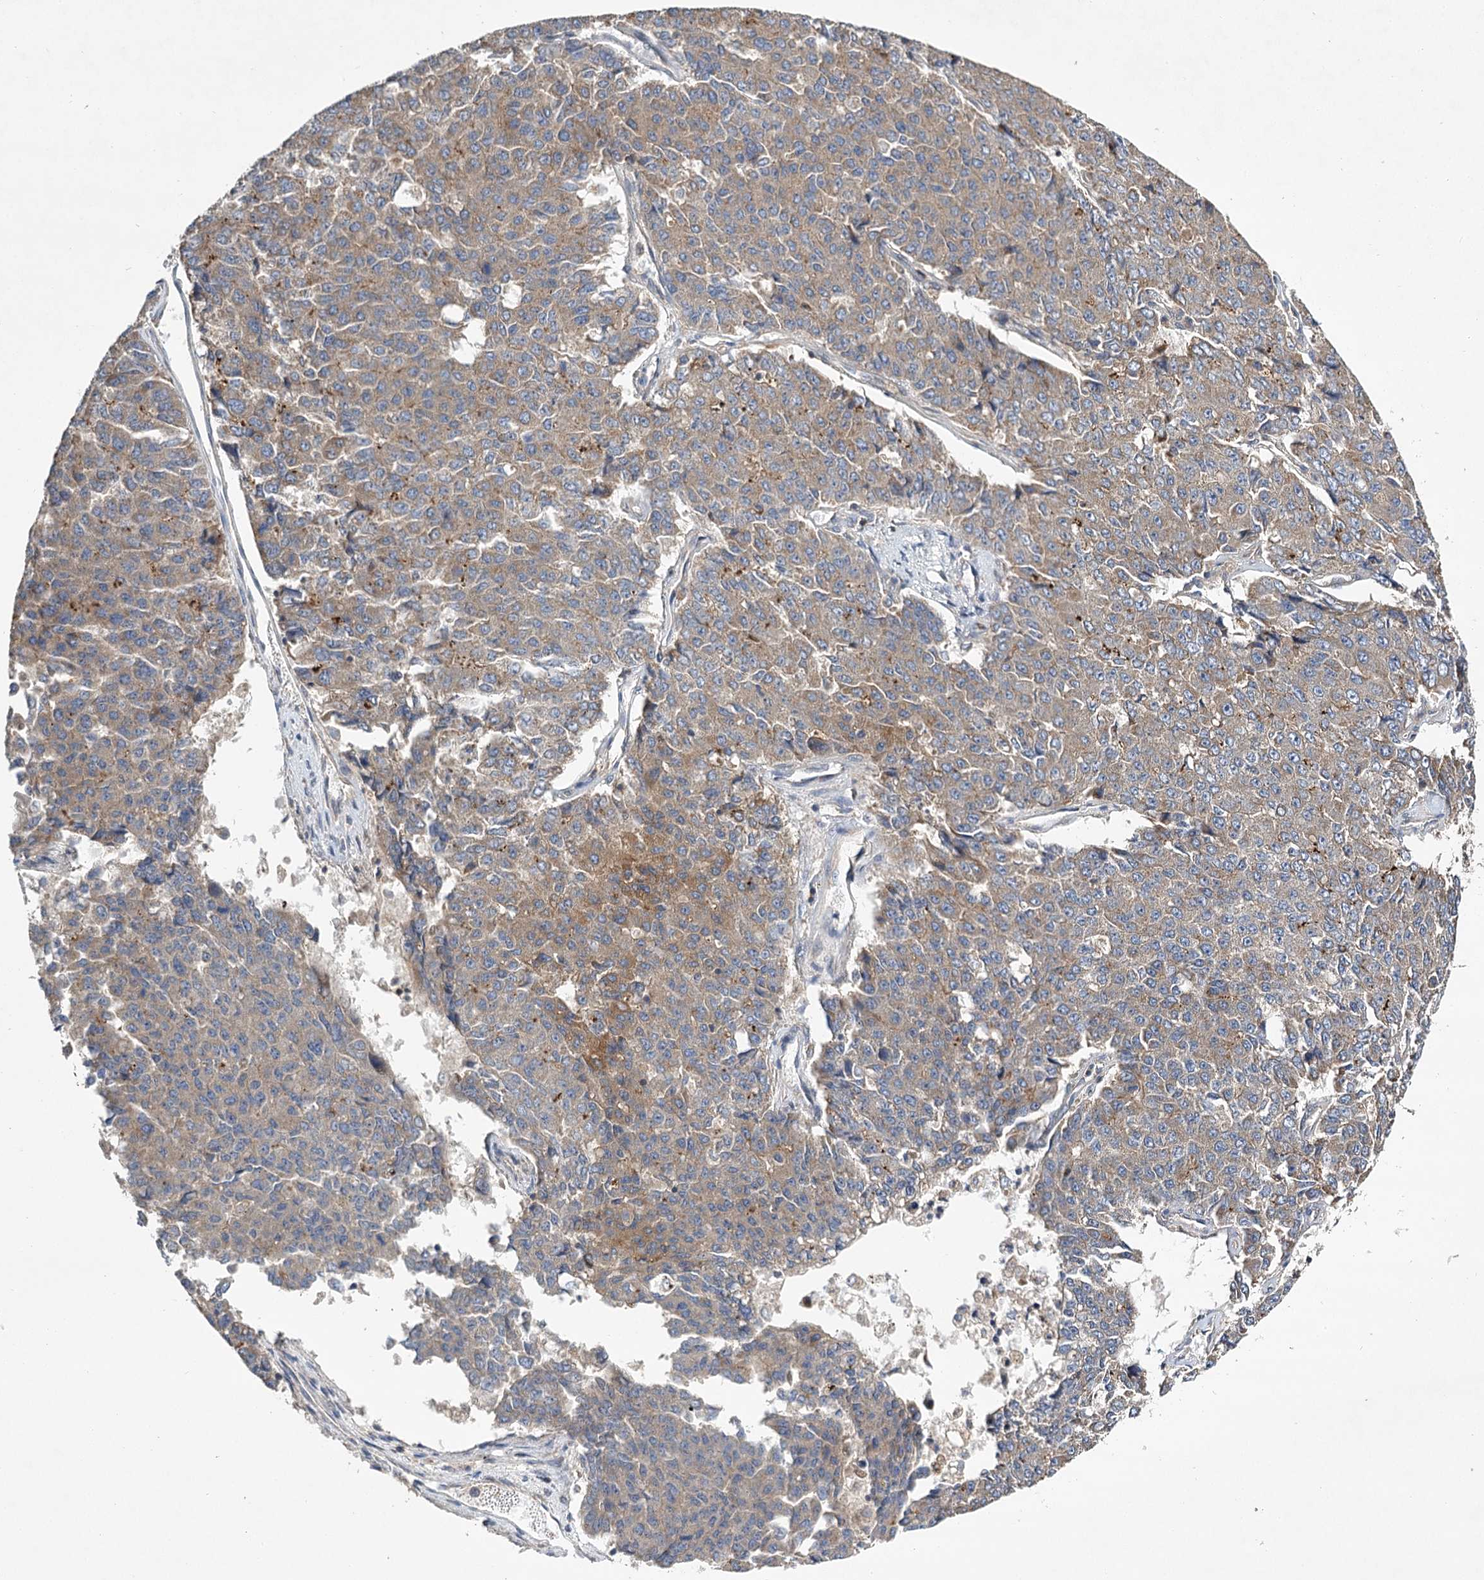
{"staining": {"intensity": "moderate", "quantity": "25%-75%", "location": "cytoplasmic/membranous"}, "tissue": "pancreatic cancer", "cell_type": "Tumor cells", "image_type": "cancer", "snomed": [{"axis": "morphology", "description": "Adenocarcinoma, NOS"}, {"axis": "topography", "description": "Pancreas"}], "caption": "Pancreatic cancer tissue shows moderate cytoplasmic/membranous staining in about 25%-75% of tumor cells, visualized by immunohistochemistry.", "gene": "LSS", "patient": {"sex": "male", "age": 50}}